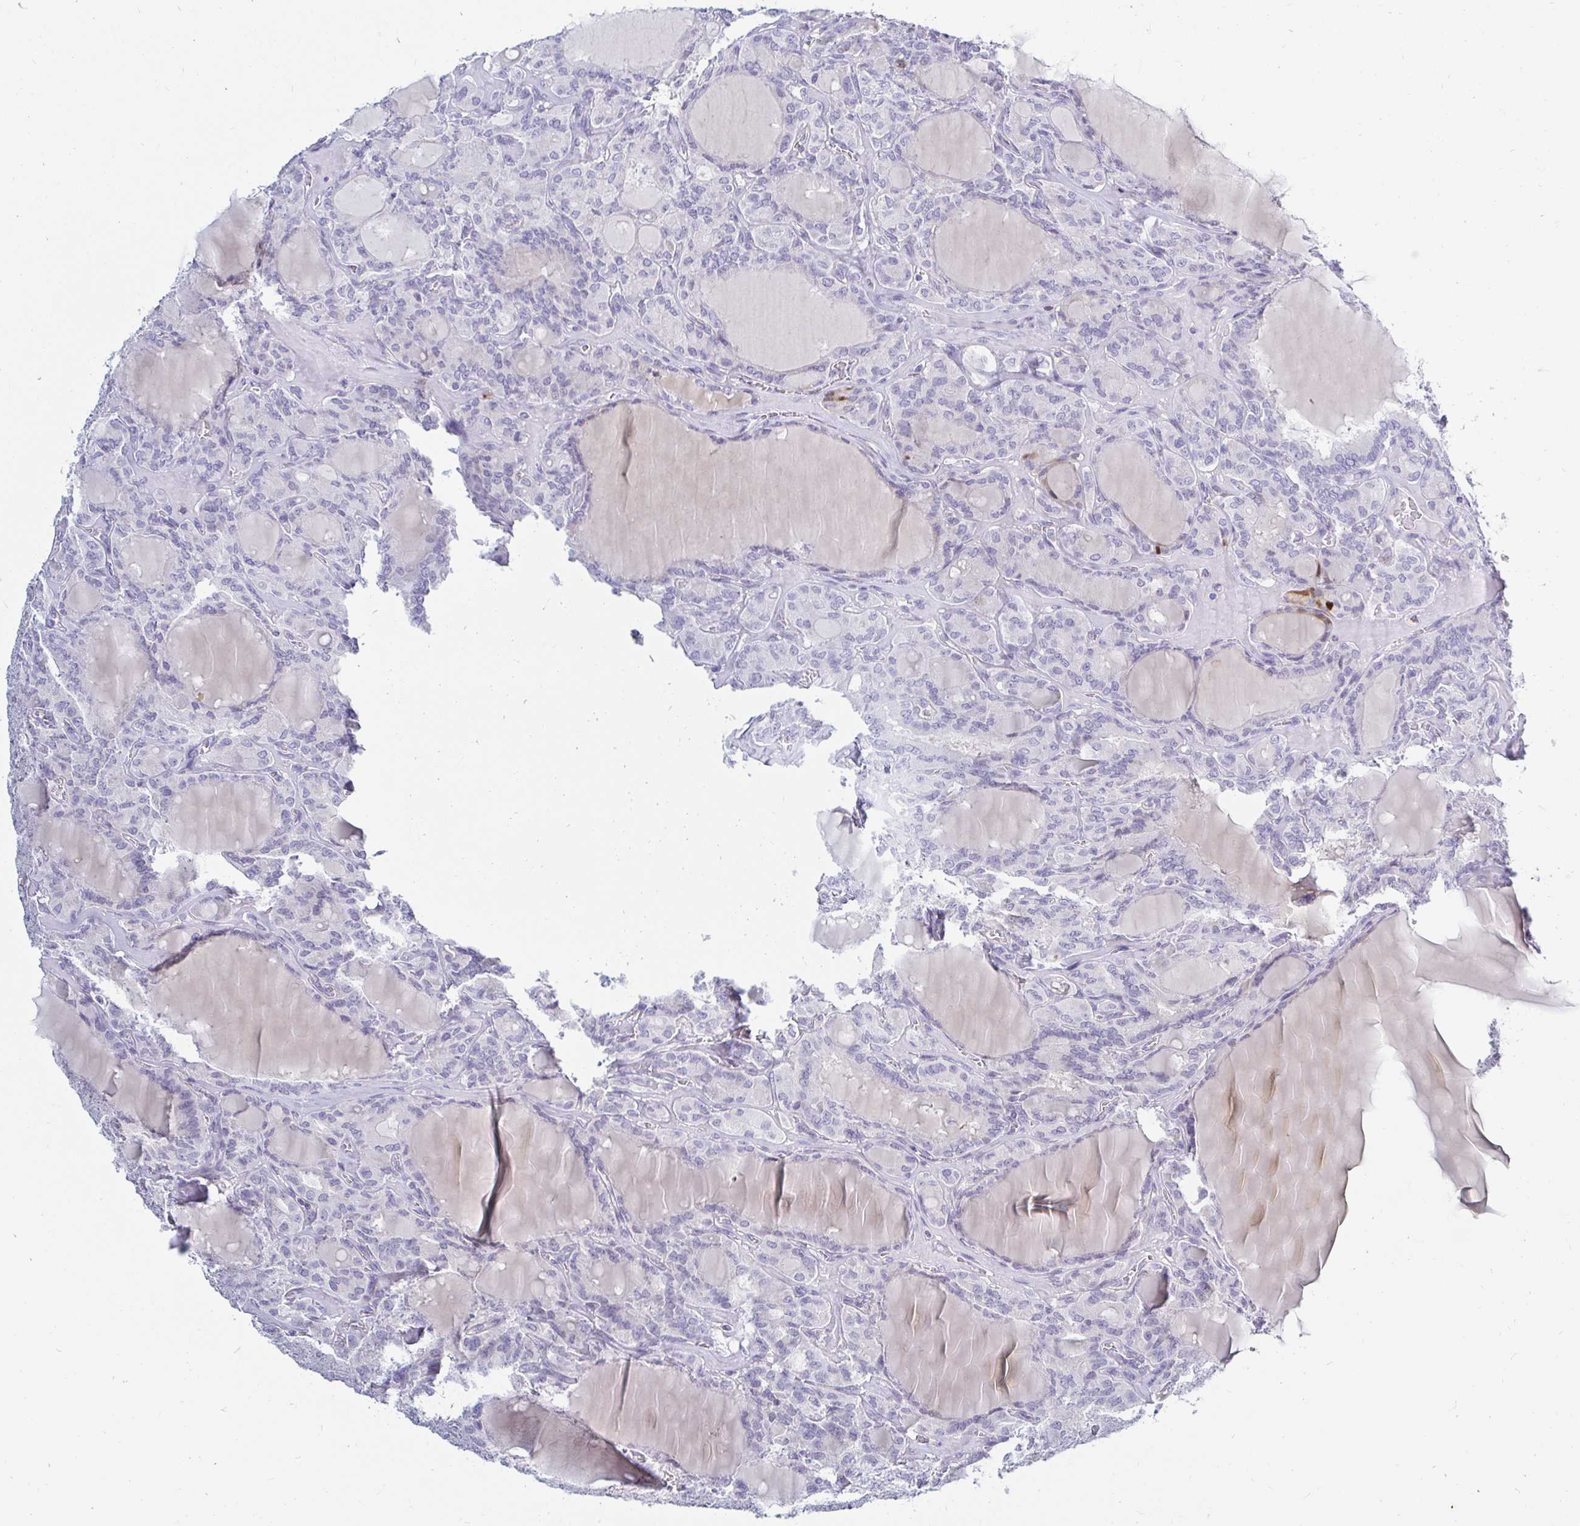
{"staining": {"intensity": "negative", "quantity": "none", "location": "none"}, "tissue": "thyroid cancer", "cell_type": "Tumor cells", "image_type": "cancer", "snomed": [{"axis": "morphology", "description": "Papillary adenocarcinoma, NOS"}, {"axis": "topography", "description": "Thyroid gland"}], "caption": "Papillary adenocarcinoma (thyroid) was stained to show a protein in brown. There is no significant positivity in tumor cells. (Immunohistochemistry (ihc), brightfield microscopy, high magnification).", "gene": "OR51D1", "patient": {"sex": "male", "age": 87}}